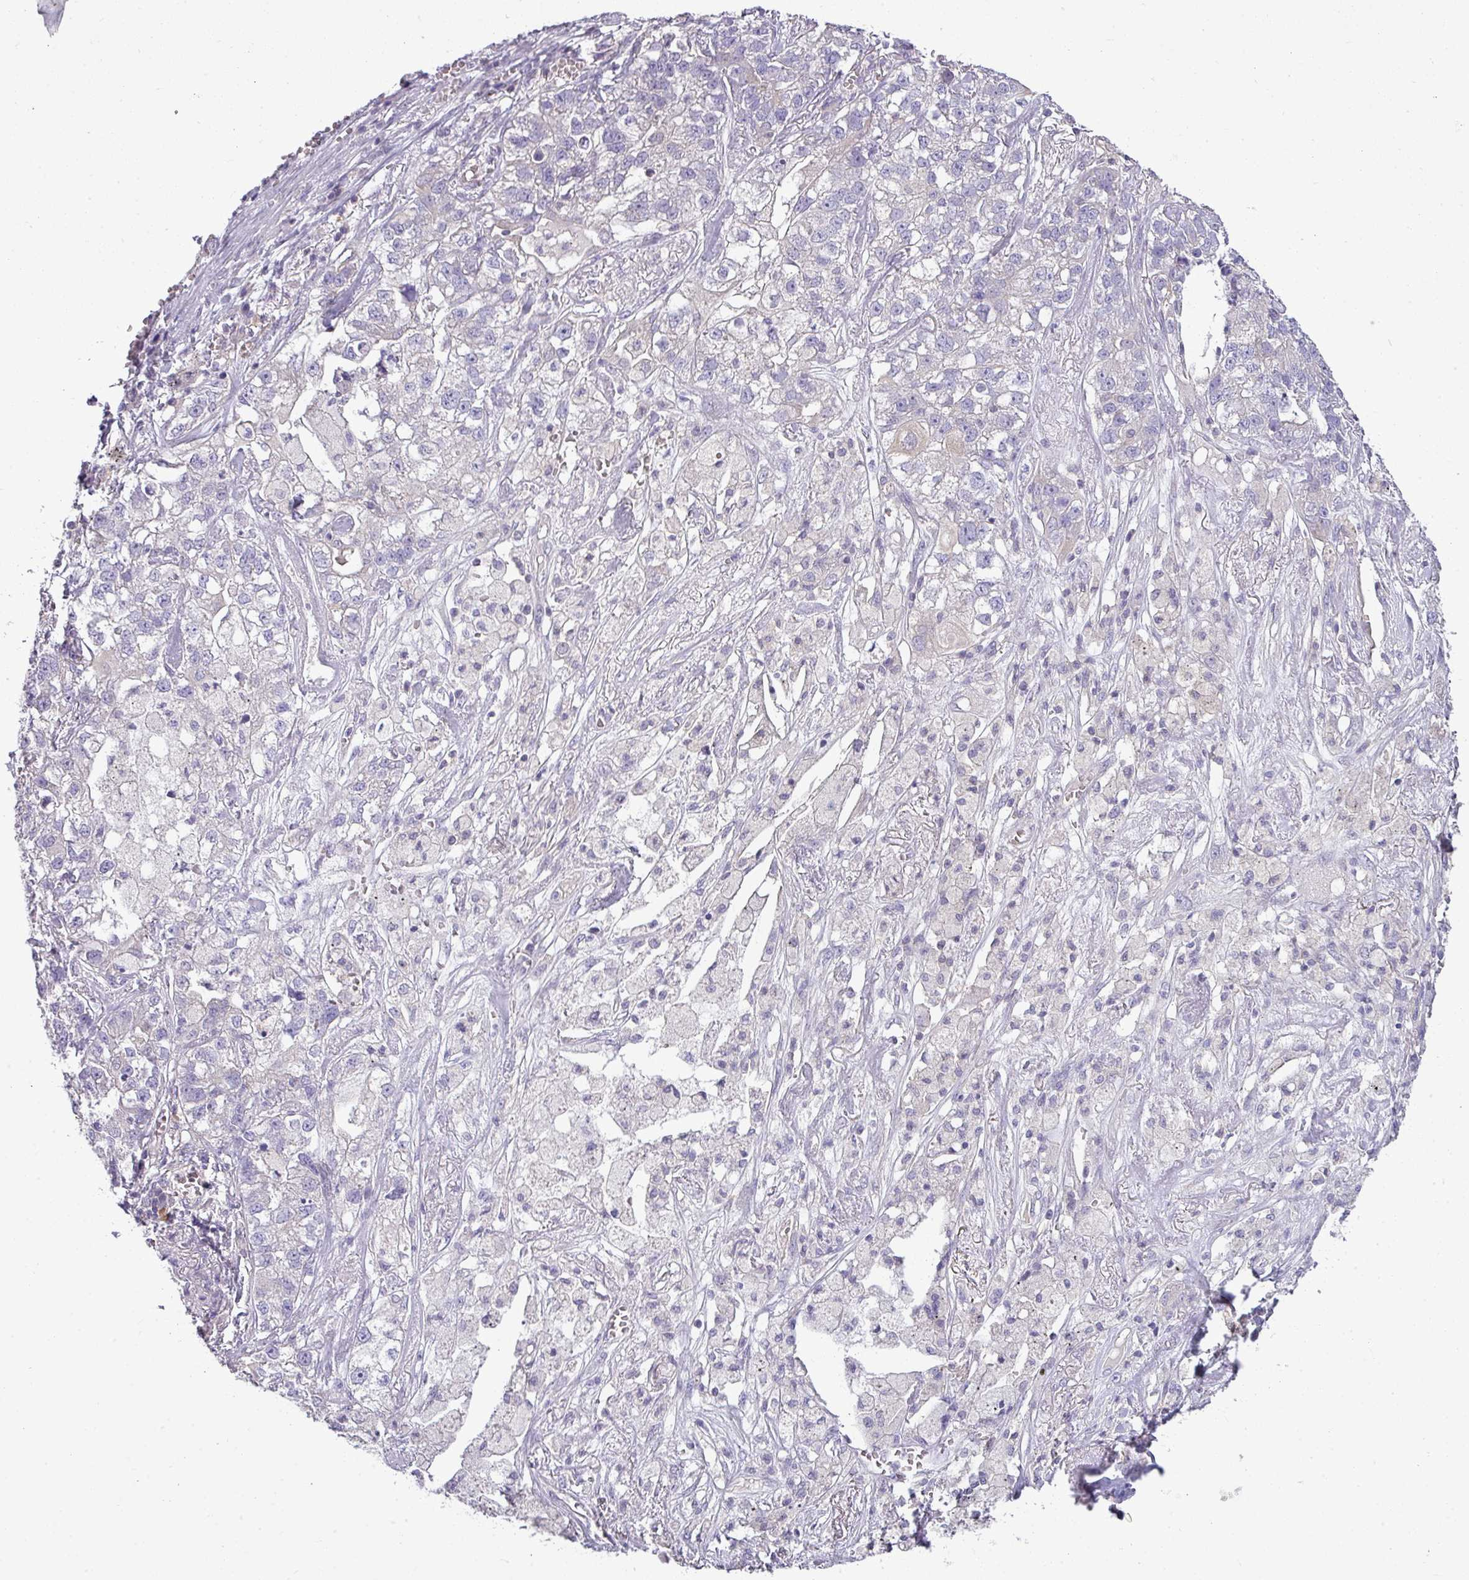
{"staining": {"intensity": "negative", "quantity": "none", "location": "none"}, "tissue": "lung cancer", "cell_type": "Tumor cells", "image_type": "cancer", "snomed": [{"axis": "morphology", "description": "Adenocarcinoma, NOS"}, {"axis": "topography", "description": "Lung"}], "caption": "Tumor cells are negative for brown protein staining in lung adenocarcinoma.", "gene": "STAT5A", "patient": {"sex": "male", "age": 49}}